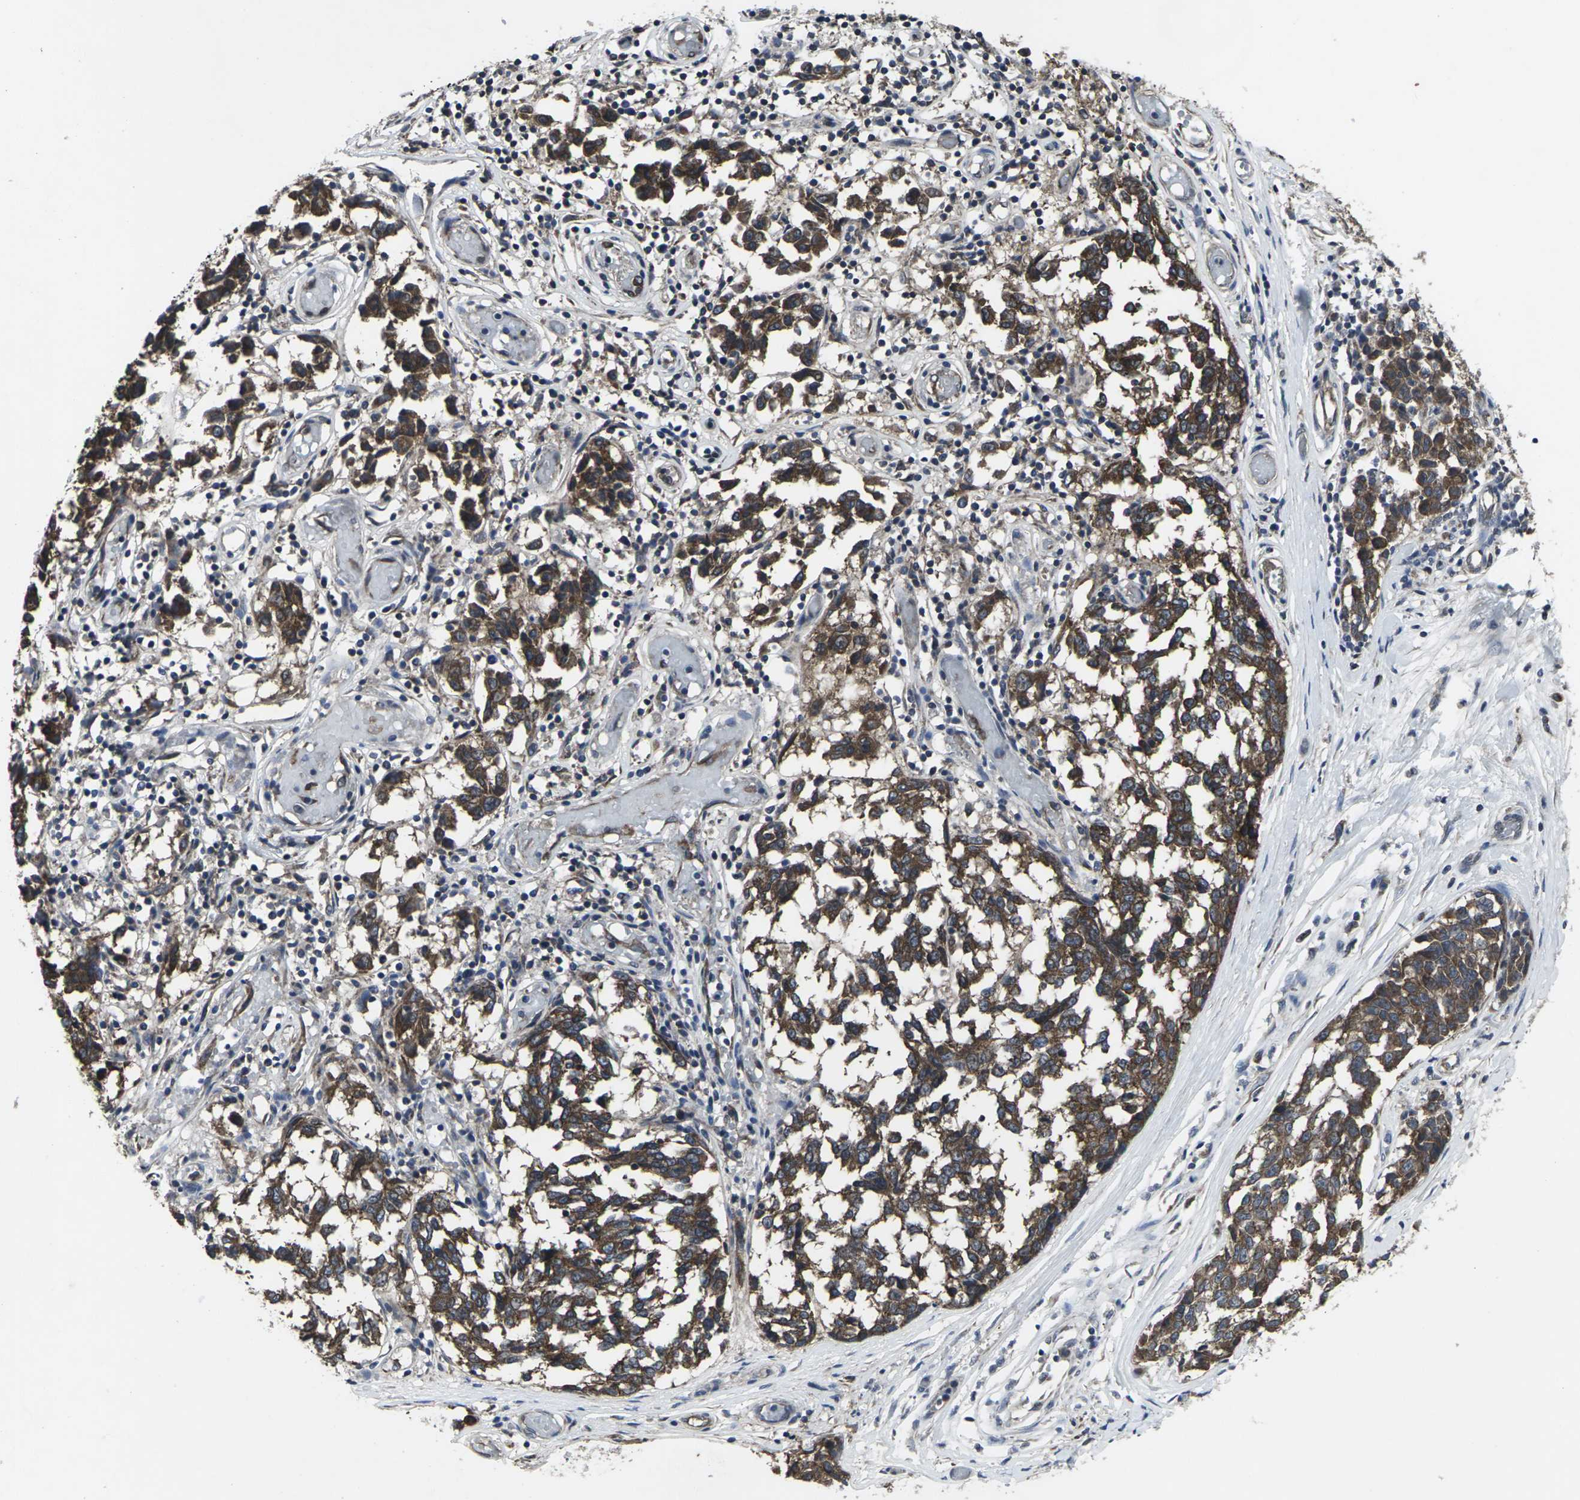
{"staining": {"intensity": "strong", "quantity": ">75%", "location": "cytoplasmic/membranous"}, "tissue": "melanoma", "cell_type": "Tumor cells", "image_type": "cancer", "snomed": [{"axis": "morphology", "description": "Malignant melanoma, NOS"}, {"axis": "topography", "description": "Skin"}], "caption": "Immunohistochemistry (IHC) (DAB) staining of malignant melanoma demonstrates strong cytoplasmic/membranous protein staining in approximately >75% of tumor cells. The staining is performed using DAB (3,3'-diaminobenzidine) brown chromogen to label protein expression. The nuclei are counter-stained blue using hematoxylin.", "gene": "MAPKAPK2", "patient": {"sex": "female", "age": 64}}